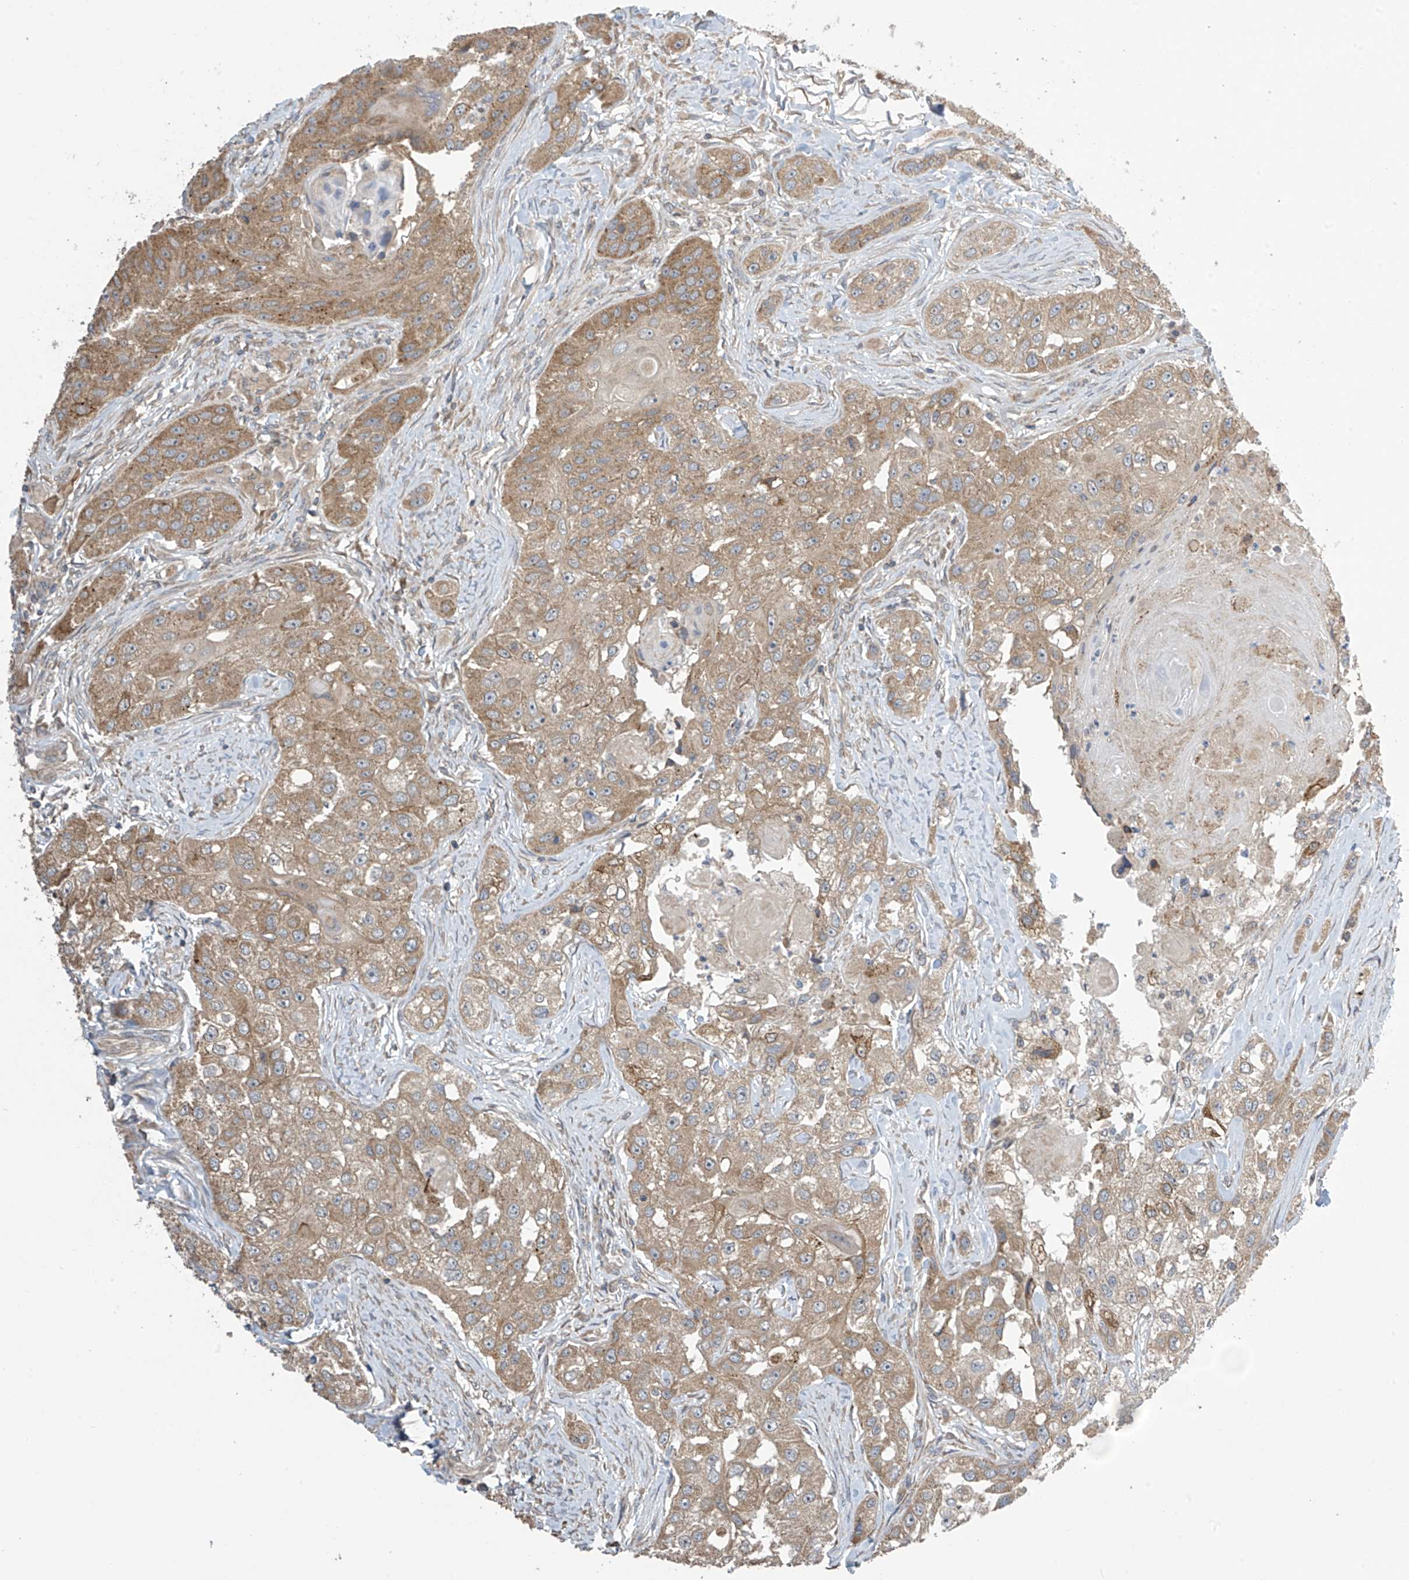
{"staining": {"intensity": "moderate", "quantity": ">75%", "location": "cytoplasmic/membranous"}, "tissue": "head and neck cancer", "cell_type": "Tumor cells", "image_type": "cancer", "snomed": [{"axis": "morphology", "description": "Normal tissue, NOS"}, {"axis": "morphology", "description": "Squamous cell carcinoma, NOS"}, {"axis": "topography", "description": "Skeletal muscle"}, {"axis": "topography", "description": "Head-Neck"}], "caption": "DAB immunohistochemical staining of human head and neck squamous cell carcinoma displays moderate cytoplasmic/membranous protein expression in about >75% of tumor cells.", "gene": "PNPT1", "patient": {"sex": "male", "age": 51}}